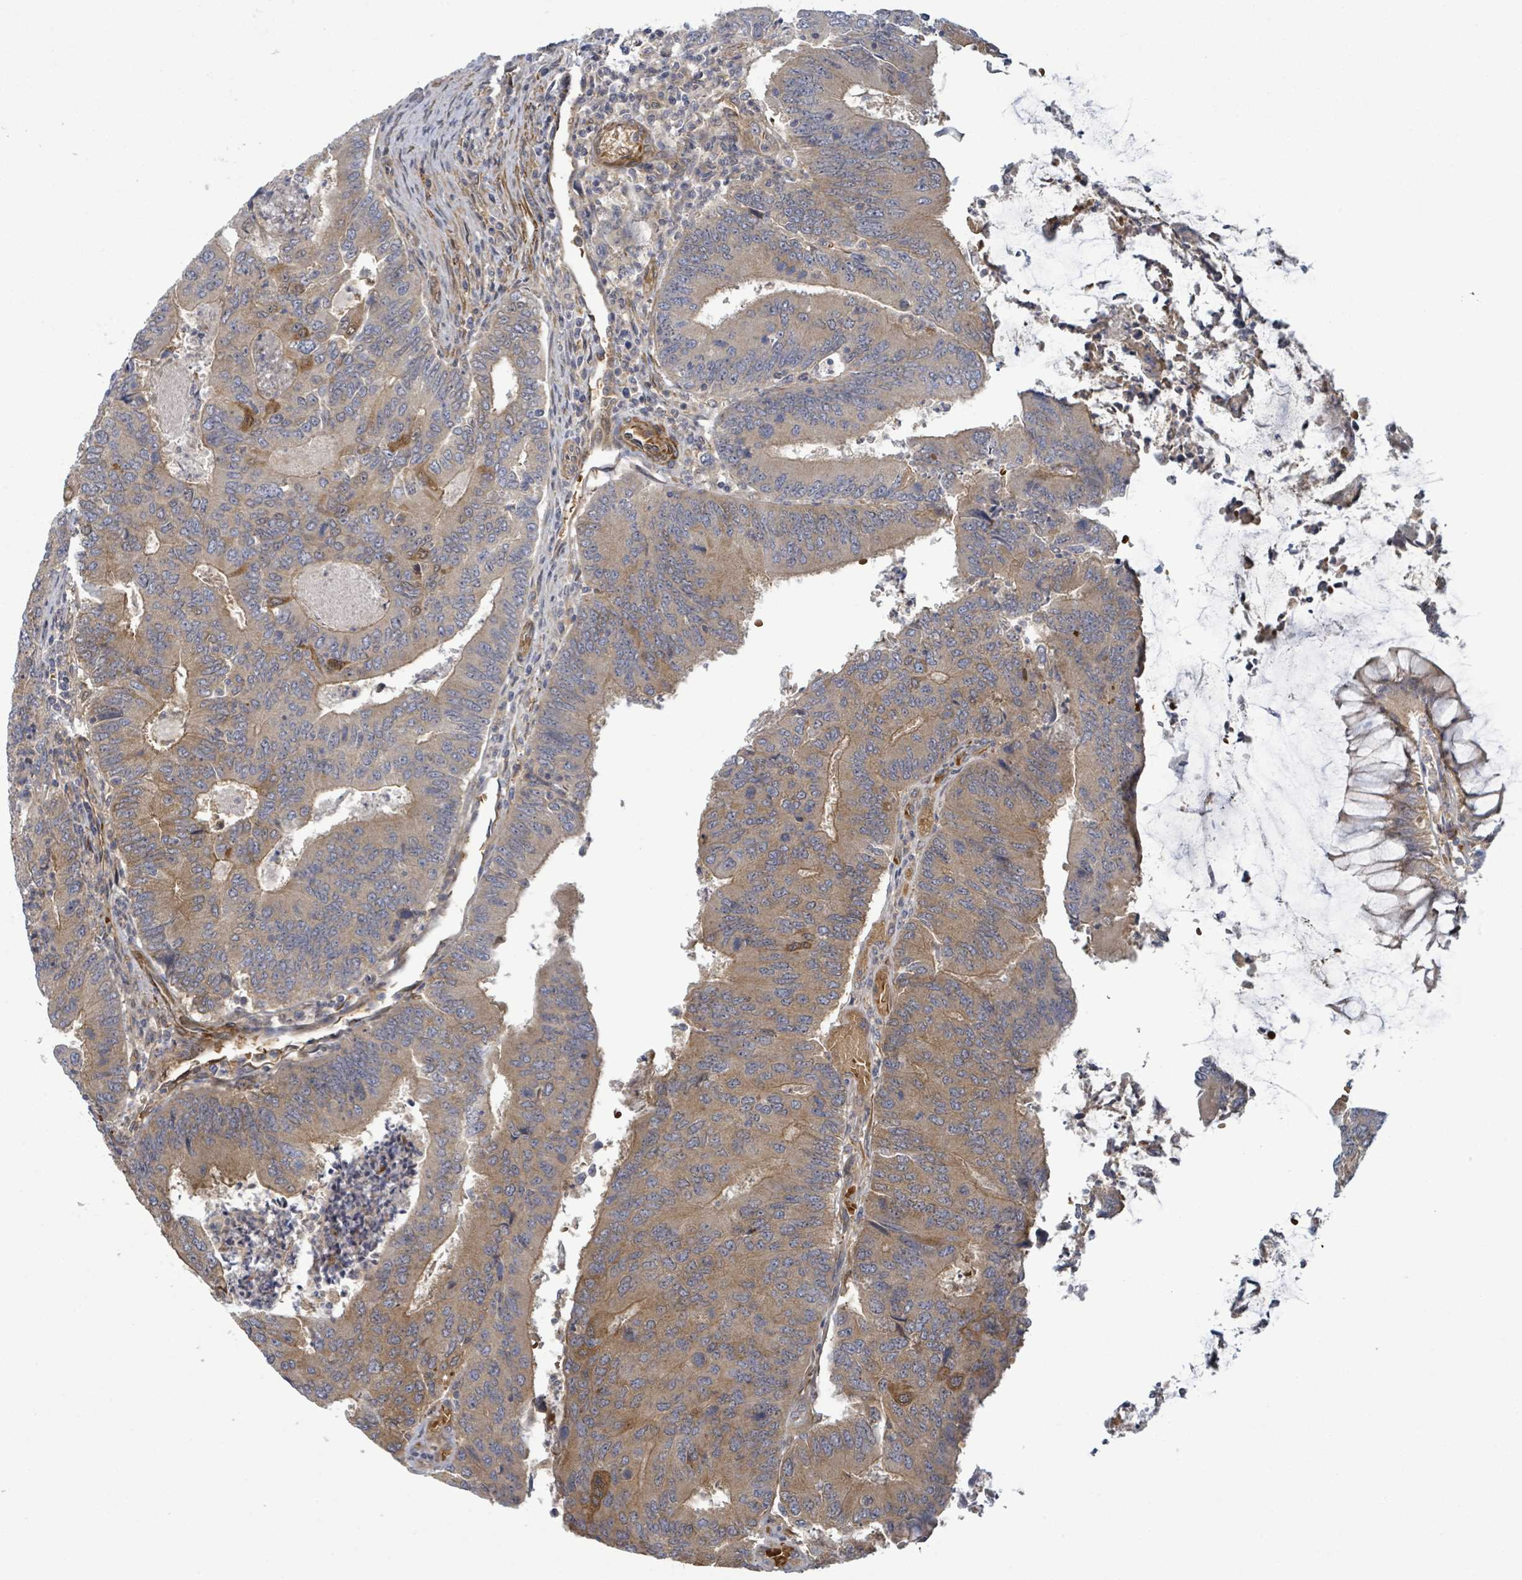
{"staining": {"intensity": "moderate", "quantity": "25%-75%", "location": "cytoplasmic/membranous"}, "tissue": "colorectal cancer", "cell_type": "Tumor cells", "image_type": "cancer", "snomed": [{"axis": "morphology", "description": "Adenocarcinoma, NOS"}, {"axis": "topography", "description": "Colon"}], "caption": "Brown immunohistochemical staining in adenocarcinoma (colorectal) reveals moderate cytoplasmic/membranous expression in about 25%-75% of tumor cells. (IHC, brightfield microscopy, high magnification).", "gene": "MAP3K6", "patient": {"sex": "female", "age": 67}}